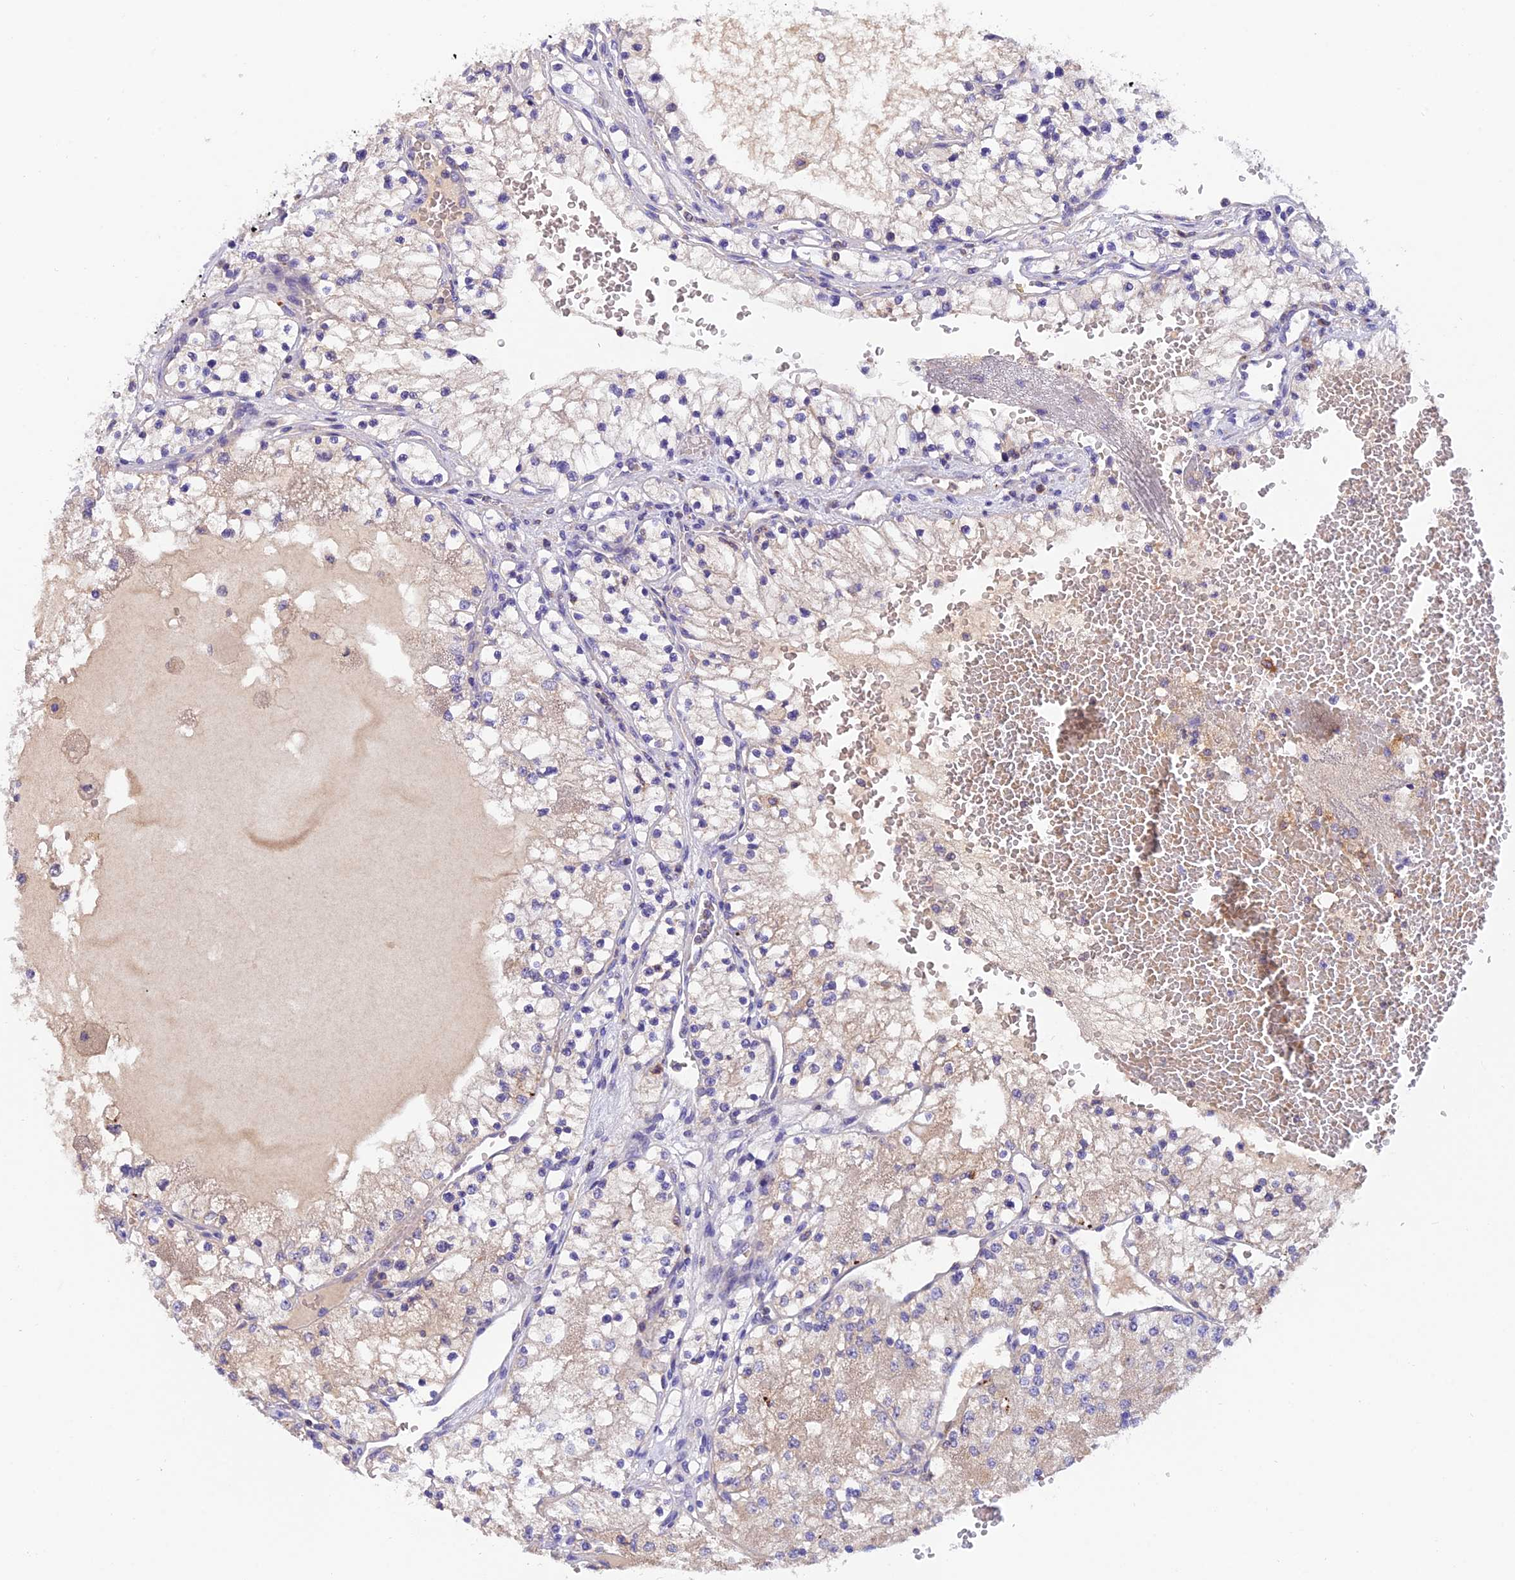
{"staining": {"intensity": "negative", "quantity": "none", "location": "none"}, "tissue": "renal cancer", "cell_type": "Tumor cells", "image_type": "cancer", "snomed": [{"axis": "morphology", "description": "Normal tissue, NOS"}, {"axis": "morphology", "description": "Adenocarcinoma, NOS"}, {"axis": "topography", "description": "Kidney"}], "caption": "An immunohistochemistry (IHC) micrograph of renal cancer is shown. There is no staining in tumor cells of renal cancer.", "gene": "LPXN", "patient": {"sex": "male", "age": 68}}